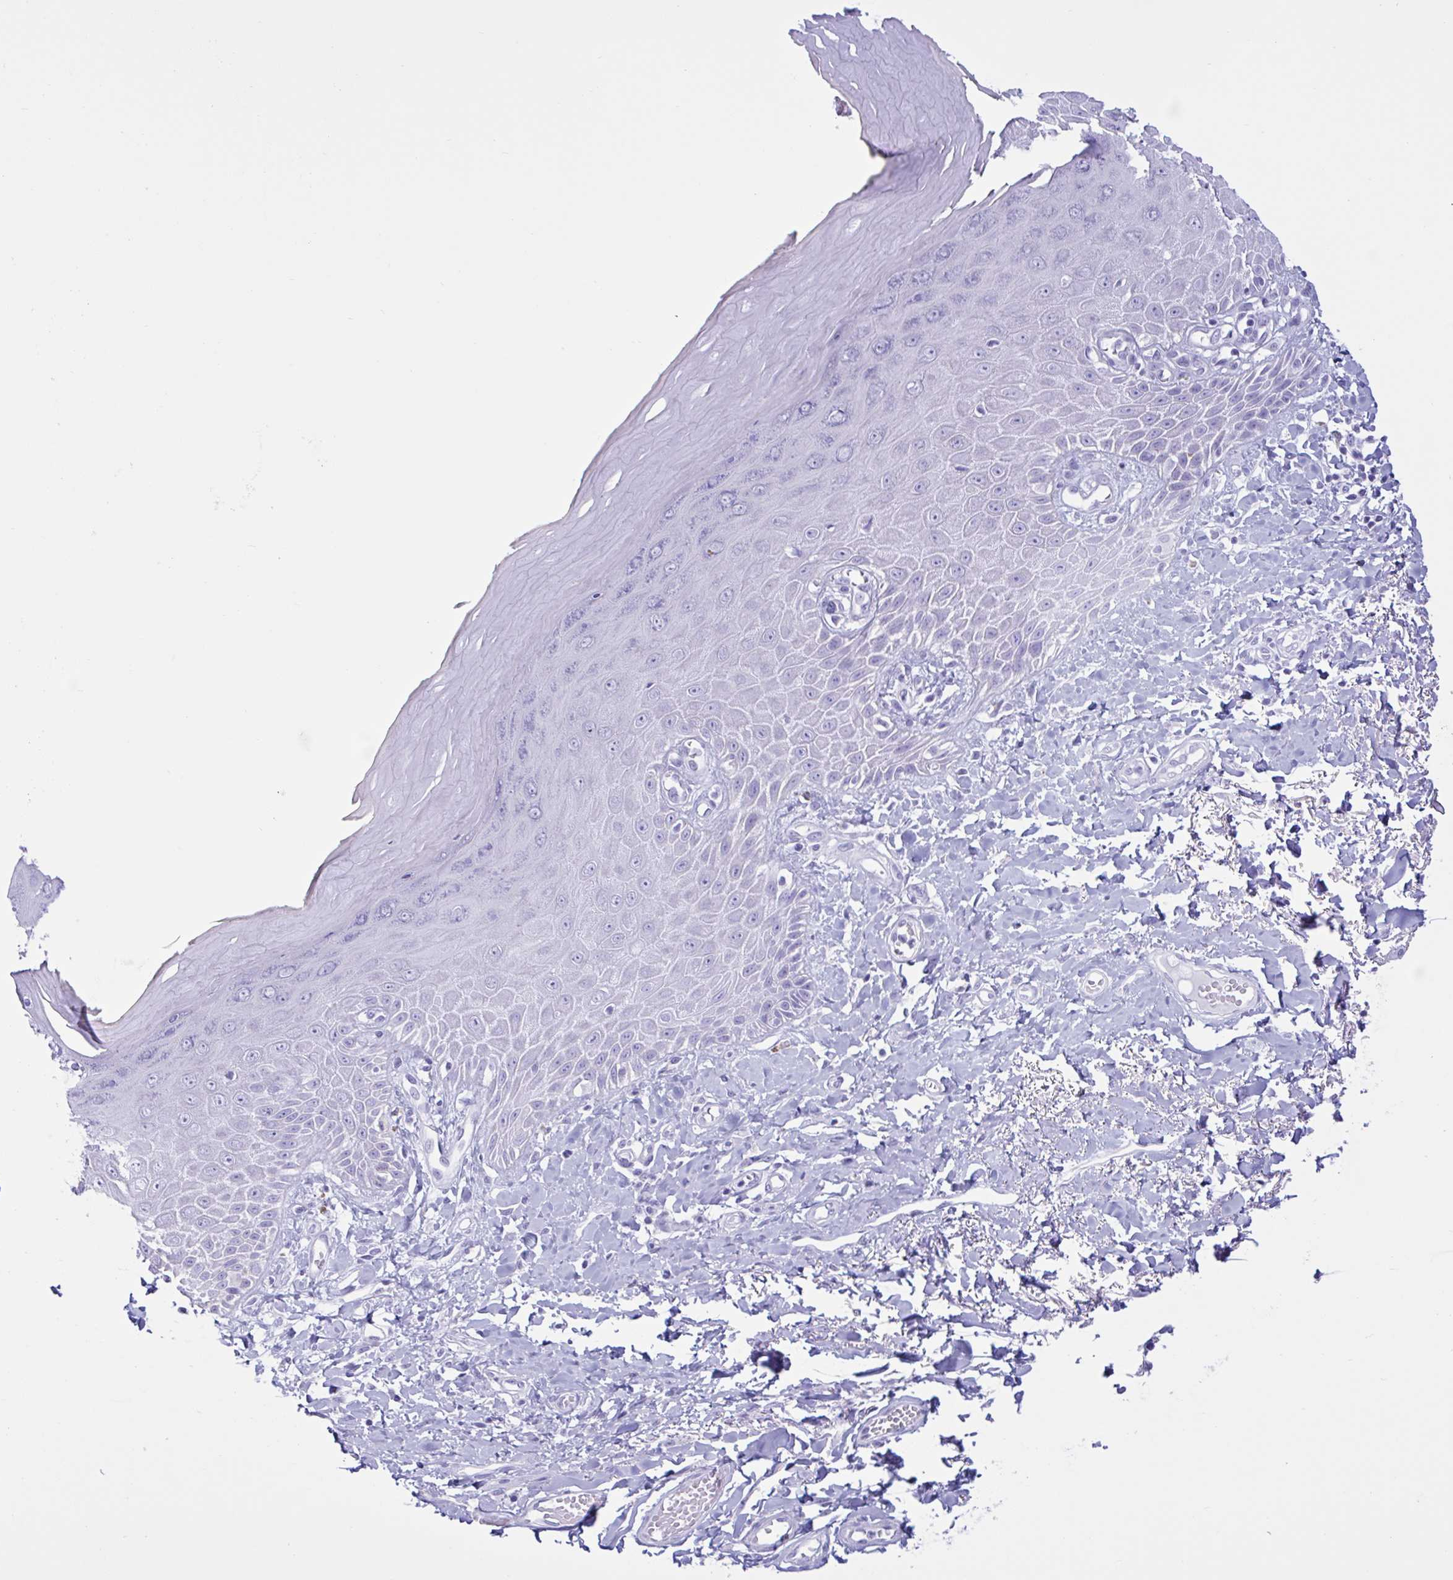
{"staining": {"intensity": "negative", "quantity": "none", "location": "none"}, "tissue": "skin", "cell_type": "Epidermal cells", "image_type": "normal", "snomed": [{"axis": "morphology", "description": "Normal tissue, NOS"}, {"axis": "topography", "description": "Anal"}, {"axis": "topography", "description": "Peripheral nerve tissue"}], "caption": "Immunohistochemical staining of normal skin reveals no significant staining in epidermal cells.", "gene": "MRGPRG", "patient": {"sex": "male", "age": 78}}